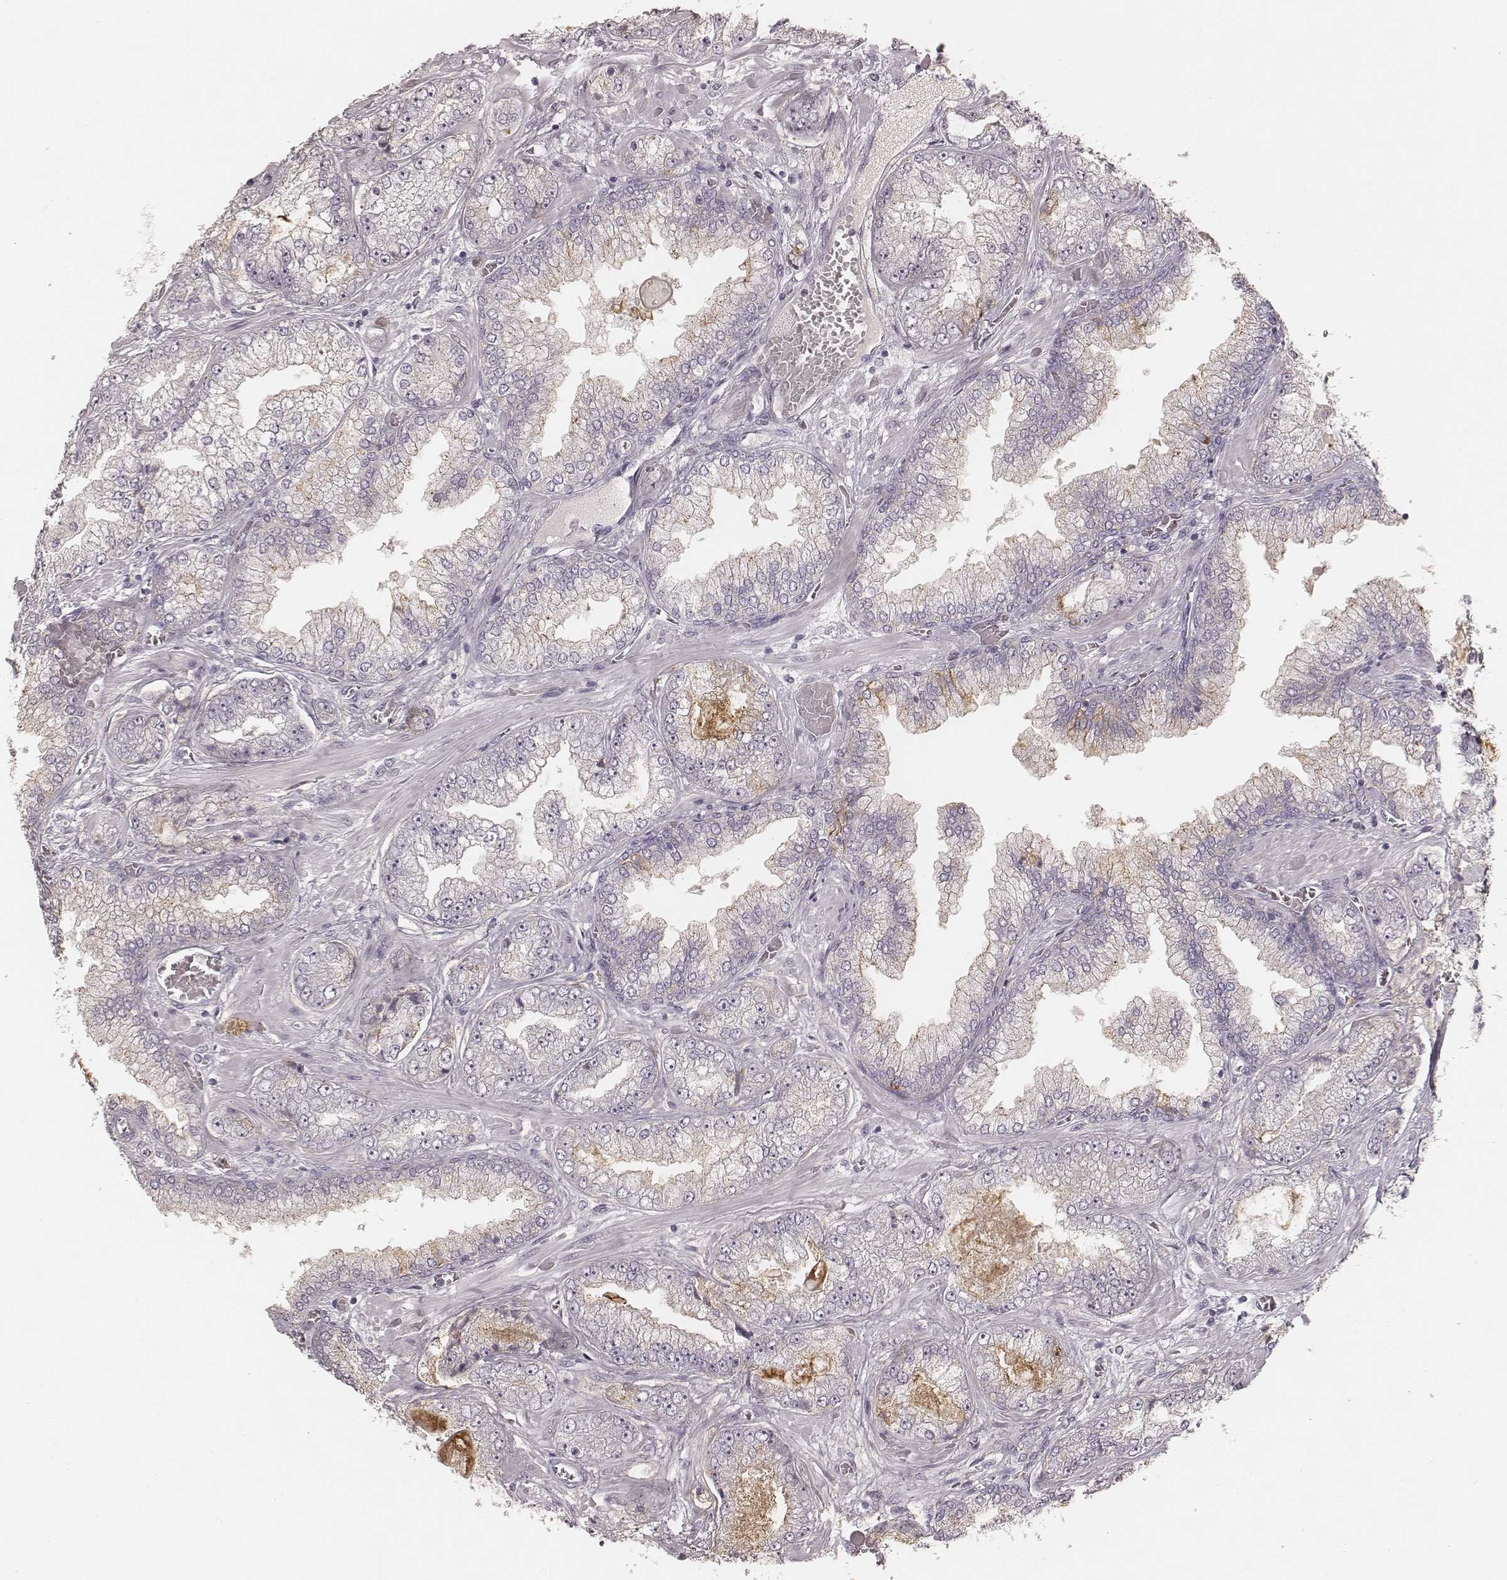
{"staining": {"intensity": "moderate", "quantity": "<25%", "location": "cytoplasmic/membranous"}, "tissue": "prostate cancer", "cell_type": "Tumor cells", "image_type": "cancer", "snomed": [{"axis": "morphology", "description": "Adenocarcinoma, Low grade"}, {"axis": "topography", "description": "Prostate"}], "caption": "Prostate cancer (adenocarcinoma (low-grade)) was stained to show a protein in brown. There is low levels of moderate cytoplasmic/membranous positivity in approximately <25% of tumor cells. (brown staining indicates protein expression, while blue staining denotes nuclei).", "gene": "SMIM24", "patient": {"sex": "male", "age": 57}}